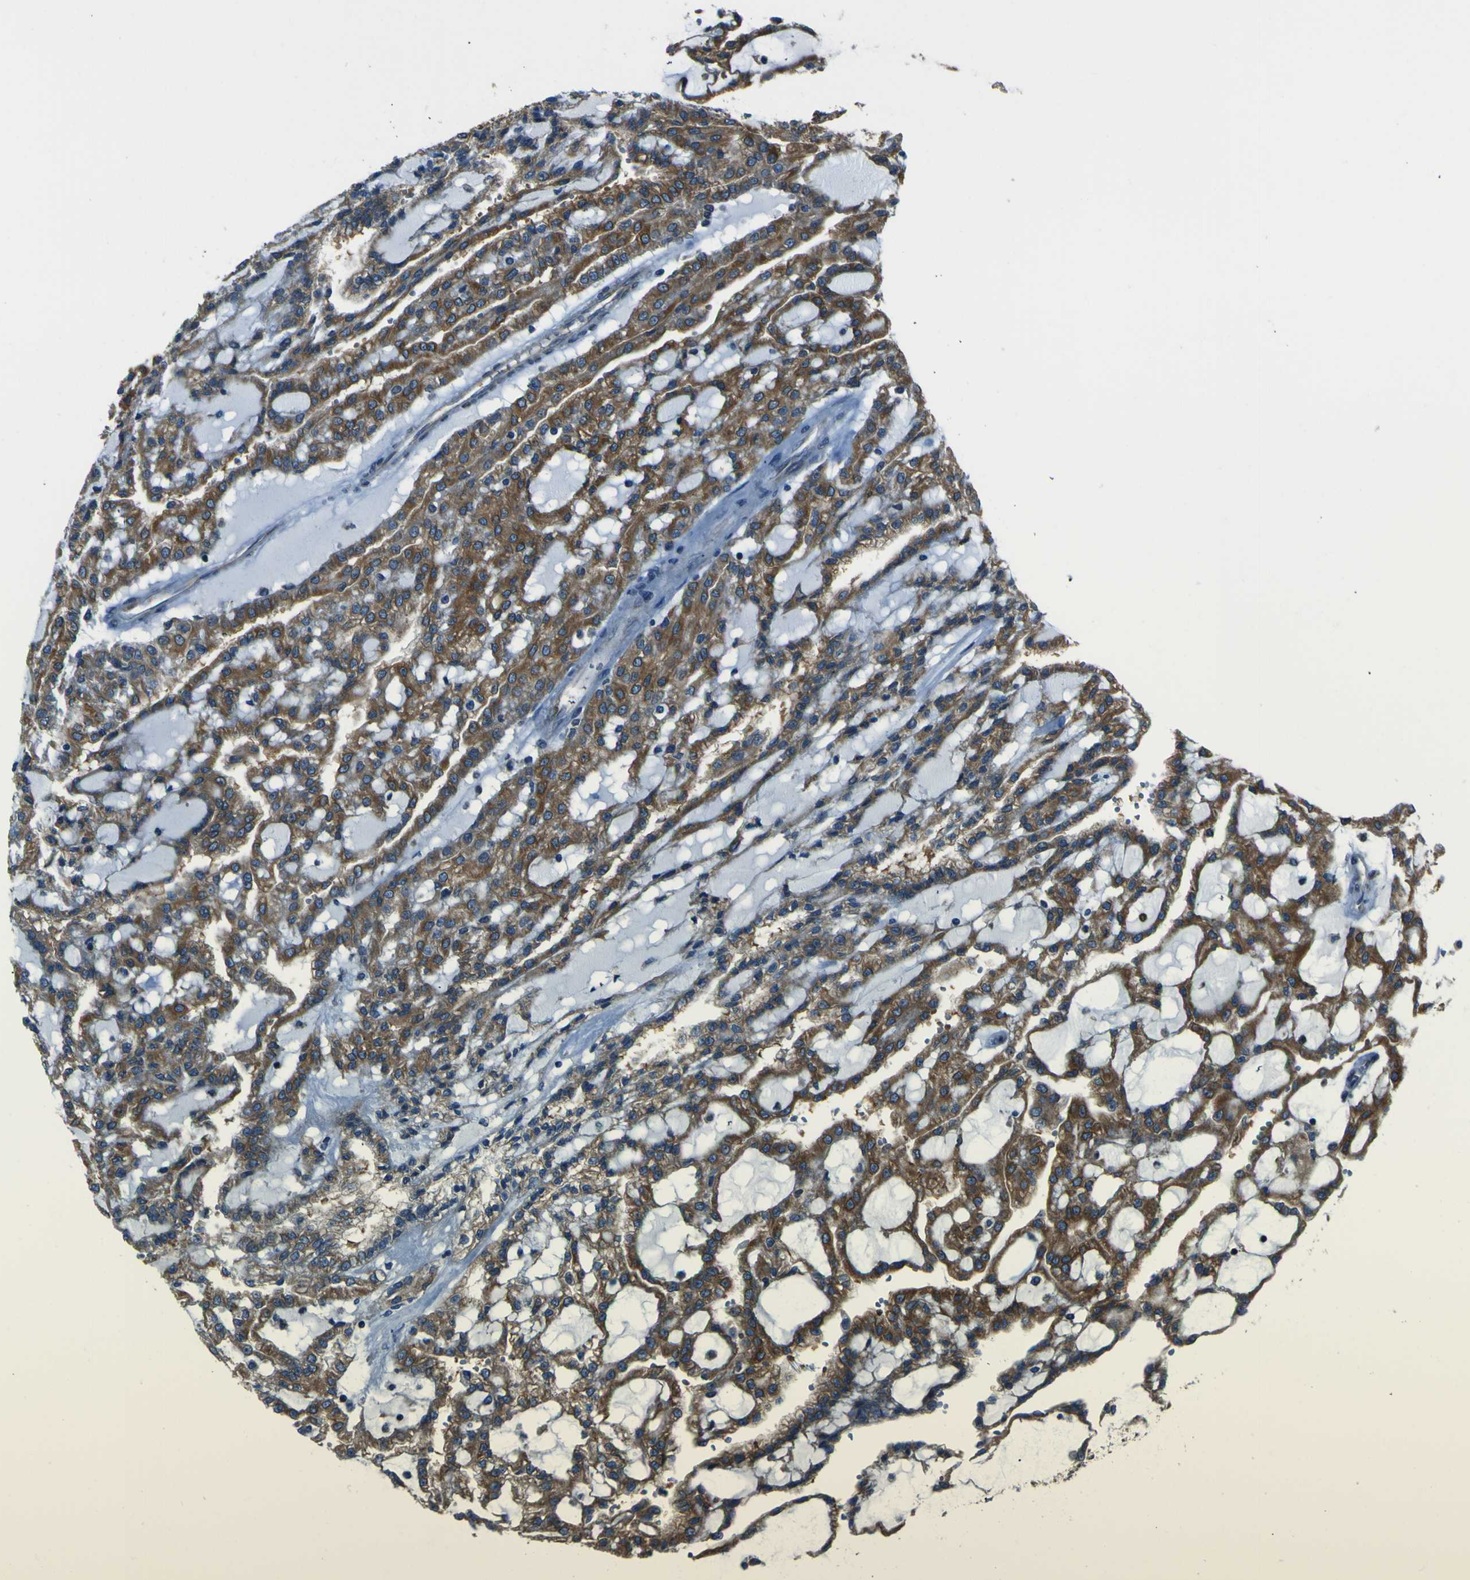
{"staining": {"intensity": "strong", "quantity": ">75%", "location": "cytoplasmic/membranous"}, "tissue": "renal cancer", "cell_type": "Tumor cells", "image_type": "cancer", "snomed": [{"axis": "morphology", "description": "Adenocarcinoma, NOS"}, {"axis": "topography", "description": "Kidney"}], "caption": "Adenocarcinoma (renal) stained with a brown dye exhibits strong cytoplasmic/membranous positive staining in approximately >75% of tumor cells.", "gene": "STIM1", "patient": {"sex": "male", "age": 63}}